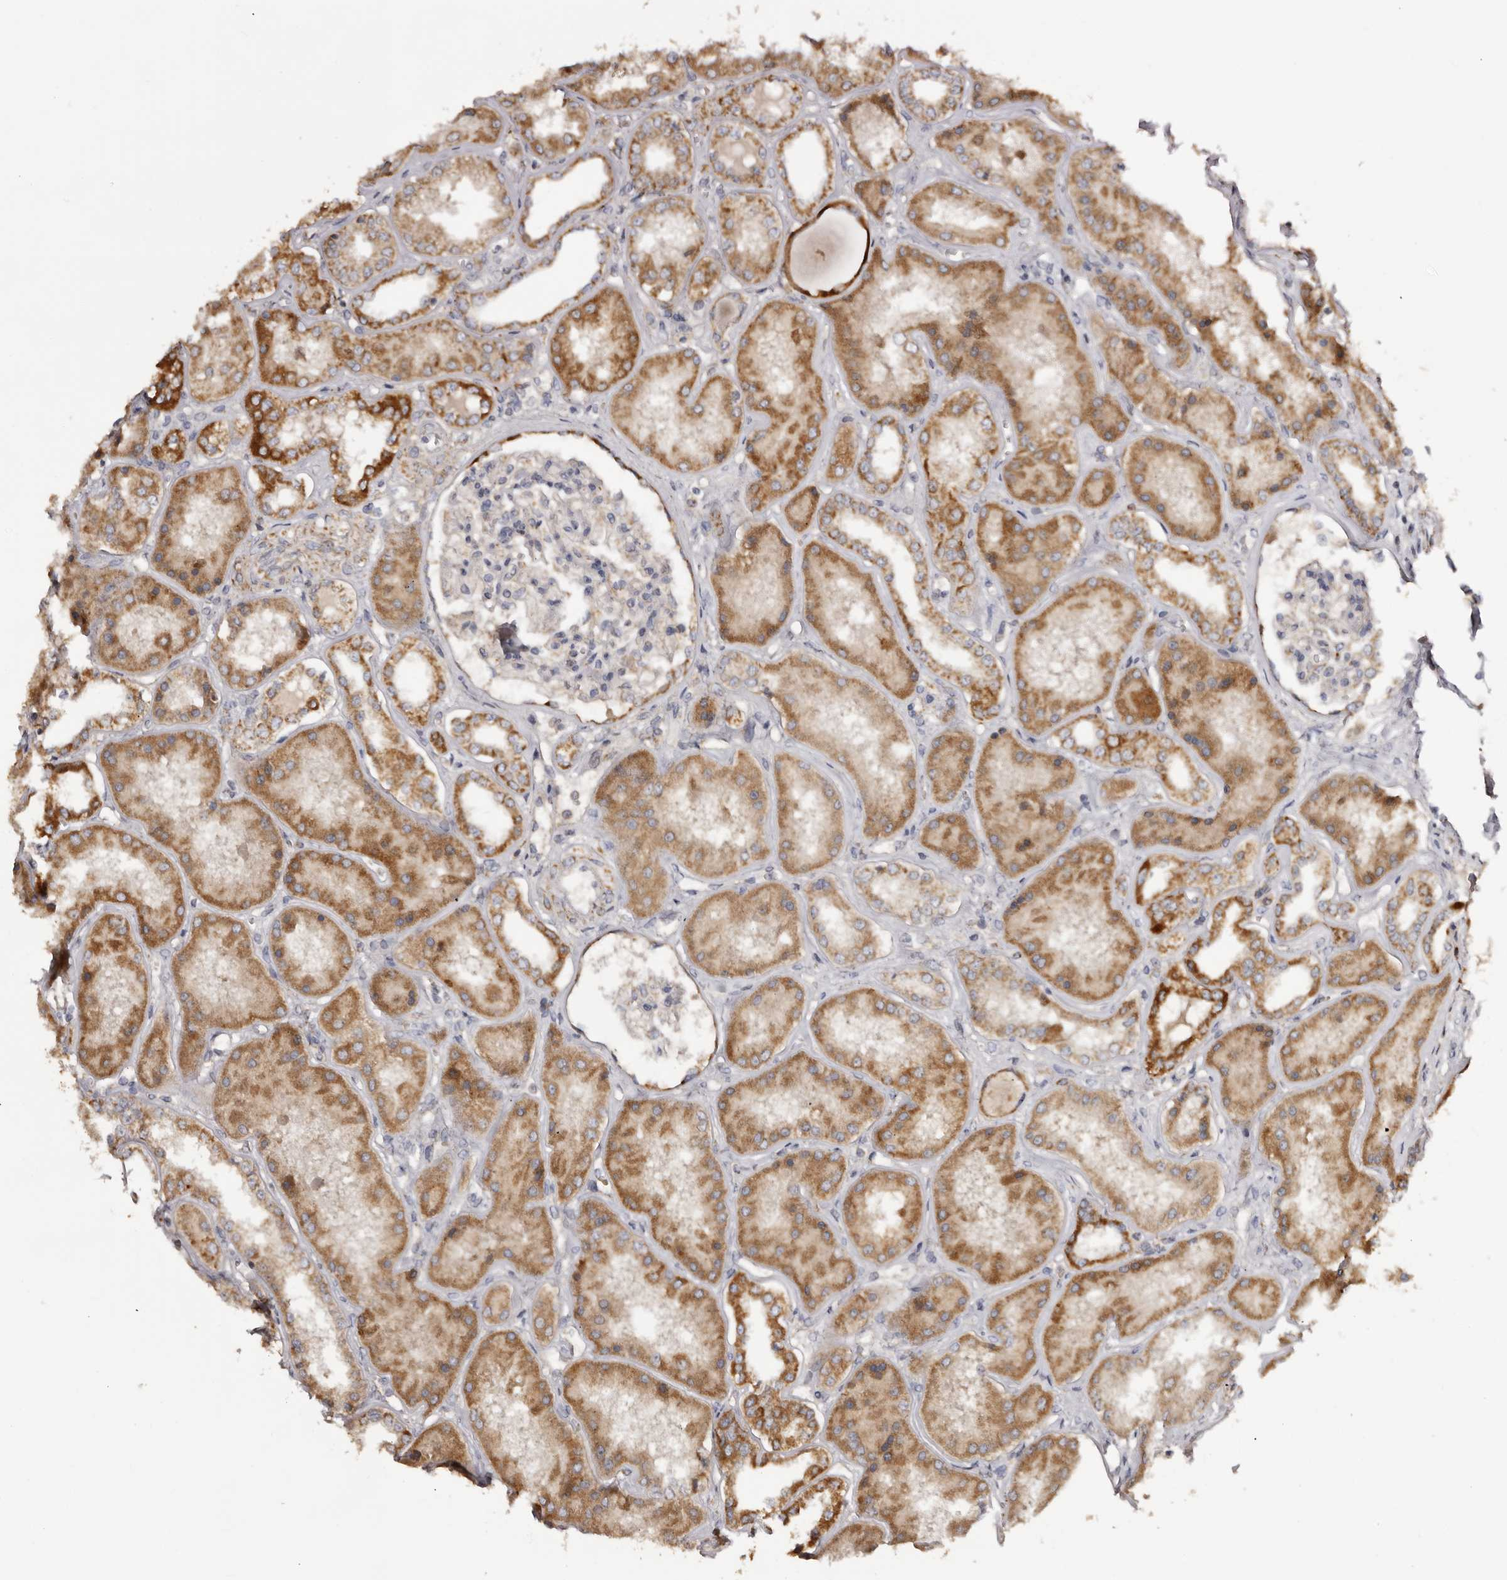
{"staining": {"intensity": "moderate", "quantity": "<25%", "location": "cytoplasmic/membranous"}, "tissue": "kidney", "cell_type": "Cells in glomeruli", "image_type": "normal", "snomed": [{"axis": "morphology", "description": "Normal tissue, NOS"}, {"axis": "topography", "description": "Kidney"}], "caption": "IHC staining of unremarkable kidney, which shows low levels of moderate cytoplasmic/membranous staining in about <25% of cells in glomeruli indicating moderate cytoplasmic/membranous protein positivity. The staining was performed using DAB (3,3'-diaminobenzidine) (brown) for protein detection and nuclei were counterstained in hematoxylin (blue).", "gene": "MECR", "patient": {"sex": "female", "age": 56}}